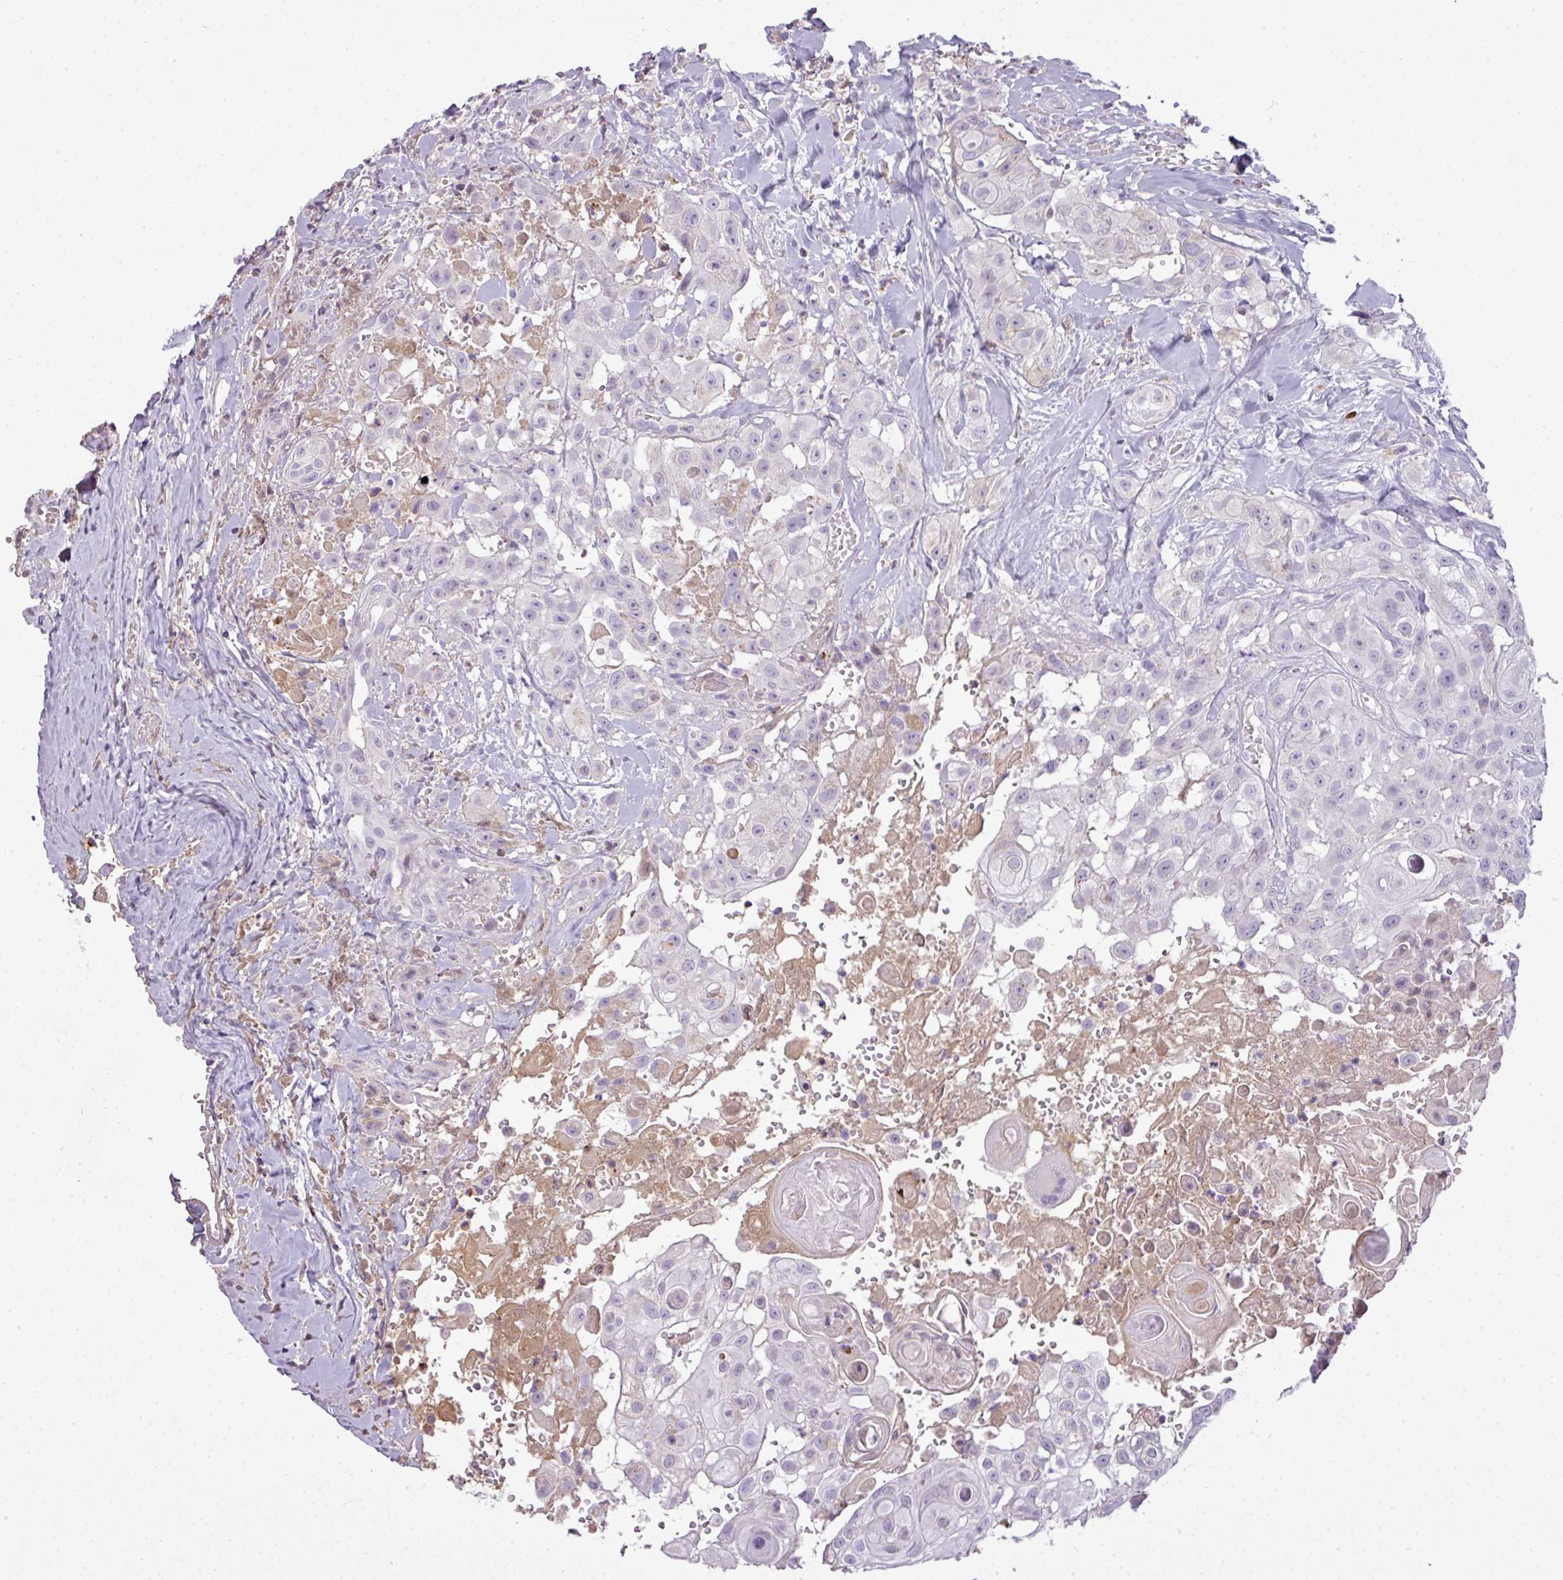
{"staining": {"intensity": "negative", "quantity": "none", "location": "none"}, "tissue": "head and neck cancer", "cell_type": "Tumor cells", "image_type": "cancer", "snomed": [{"axis": "morphology", "description": "Squamous cell carcinoma, NOS"}, {"axis": "topography", "description": "Head-Neck"}], "caption": "Tumor cells show no significant protein staining in head and neck cancer.", "gene": "C4B", "patient": {"sex": "male", "age": 83}}